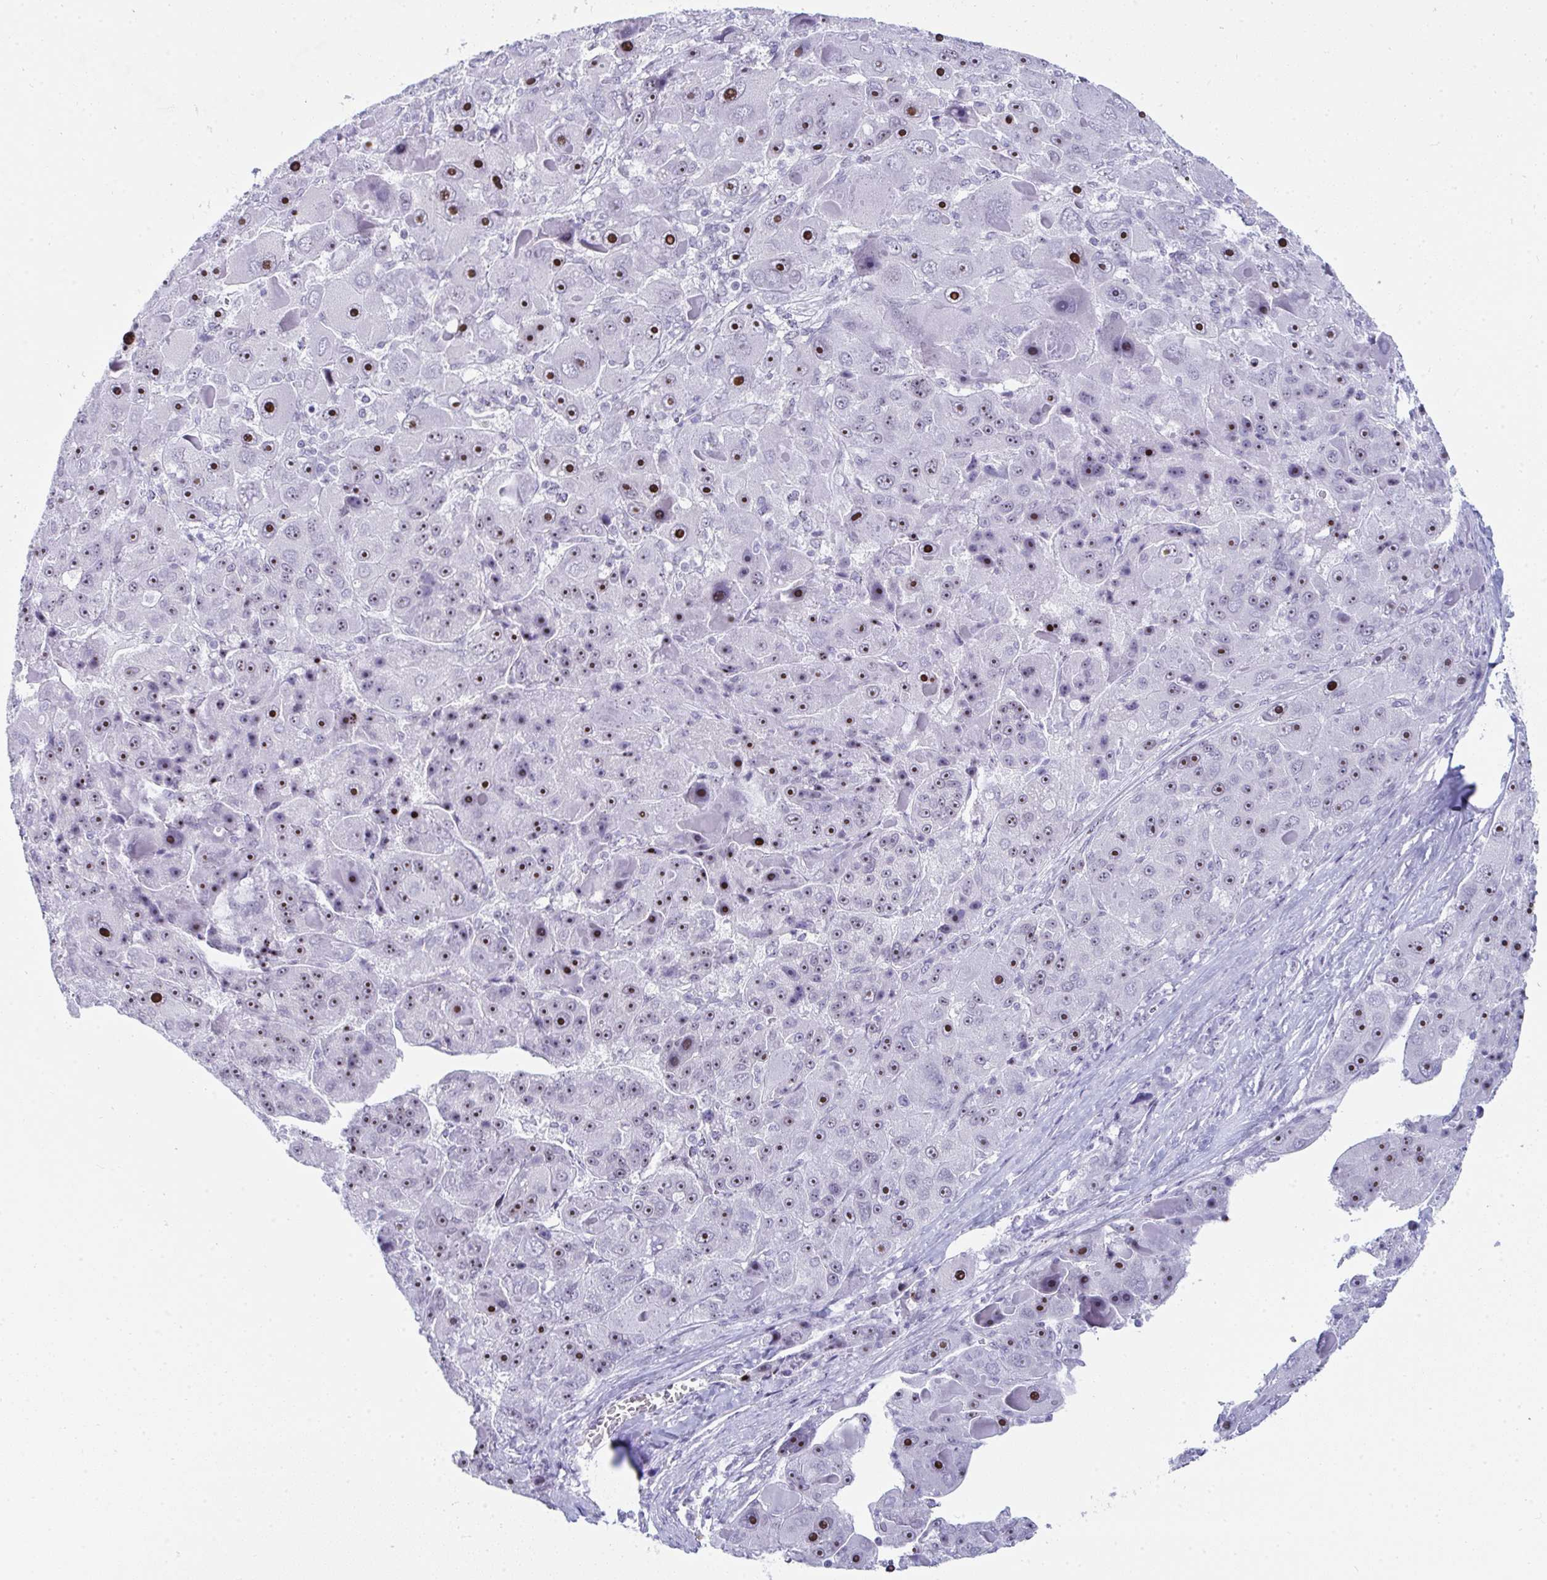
{"staining": {"intensity": "strong", "quantity": "25%-75%", "location": "nuclear"}, "tissue": "liver cancer", "cell_type": "Tumor cells", "image_type": "cancer", "snomed": [{"axis": "morphology", "description": "Carcinoma, Hepatocellular, NOS"}, {"axis": "topography", "description": "Liver"}], "caption": "About 25%-75% of tumor cells in human hepatocellular carcinoma (liver) demonstrate strong nuclear protein expression as visualized by brown immunohistochemical staining.", "gene": "NOP10", "patient": {"sex": "male", "age": 76}}